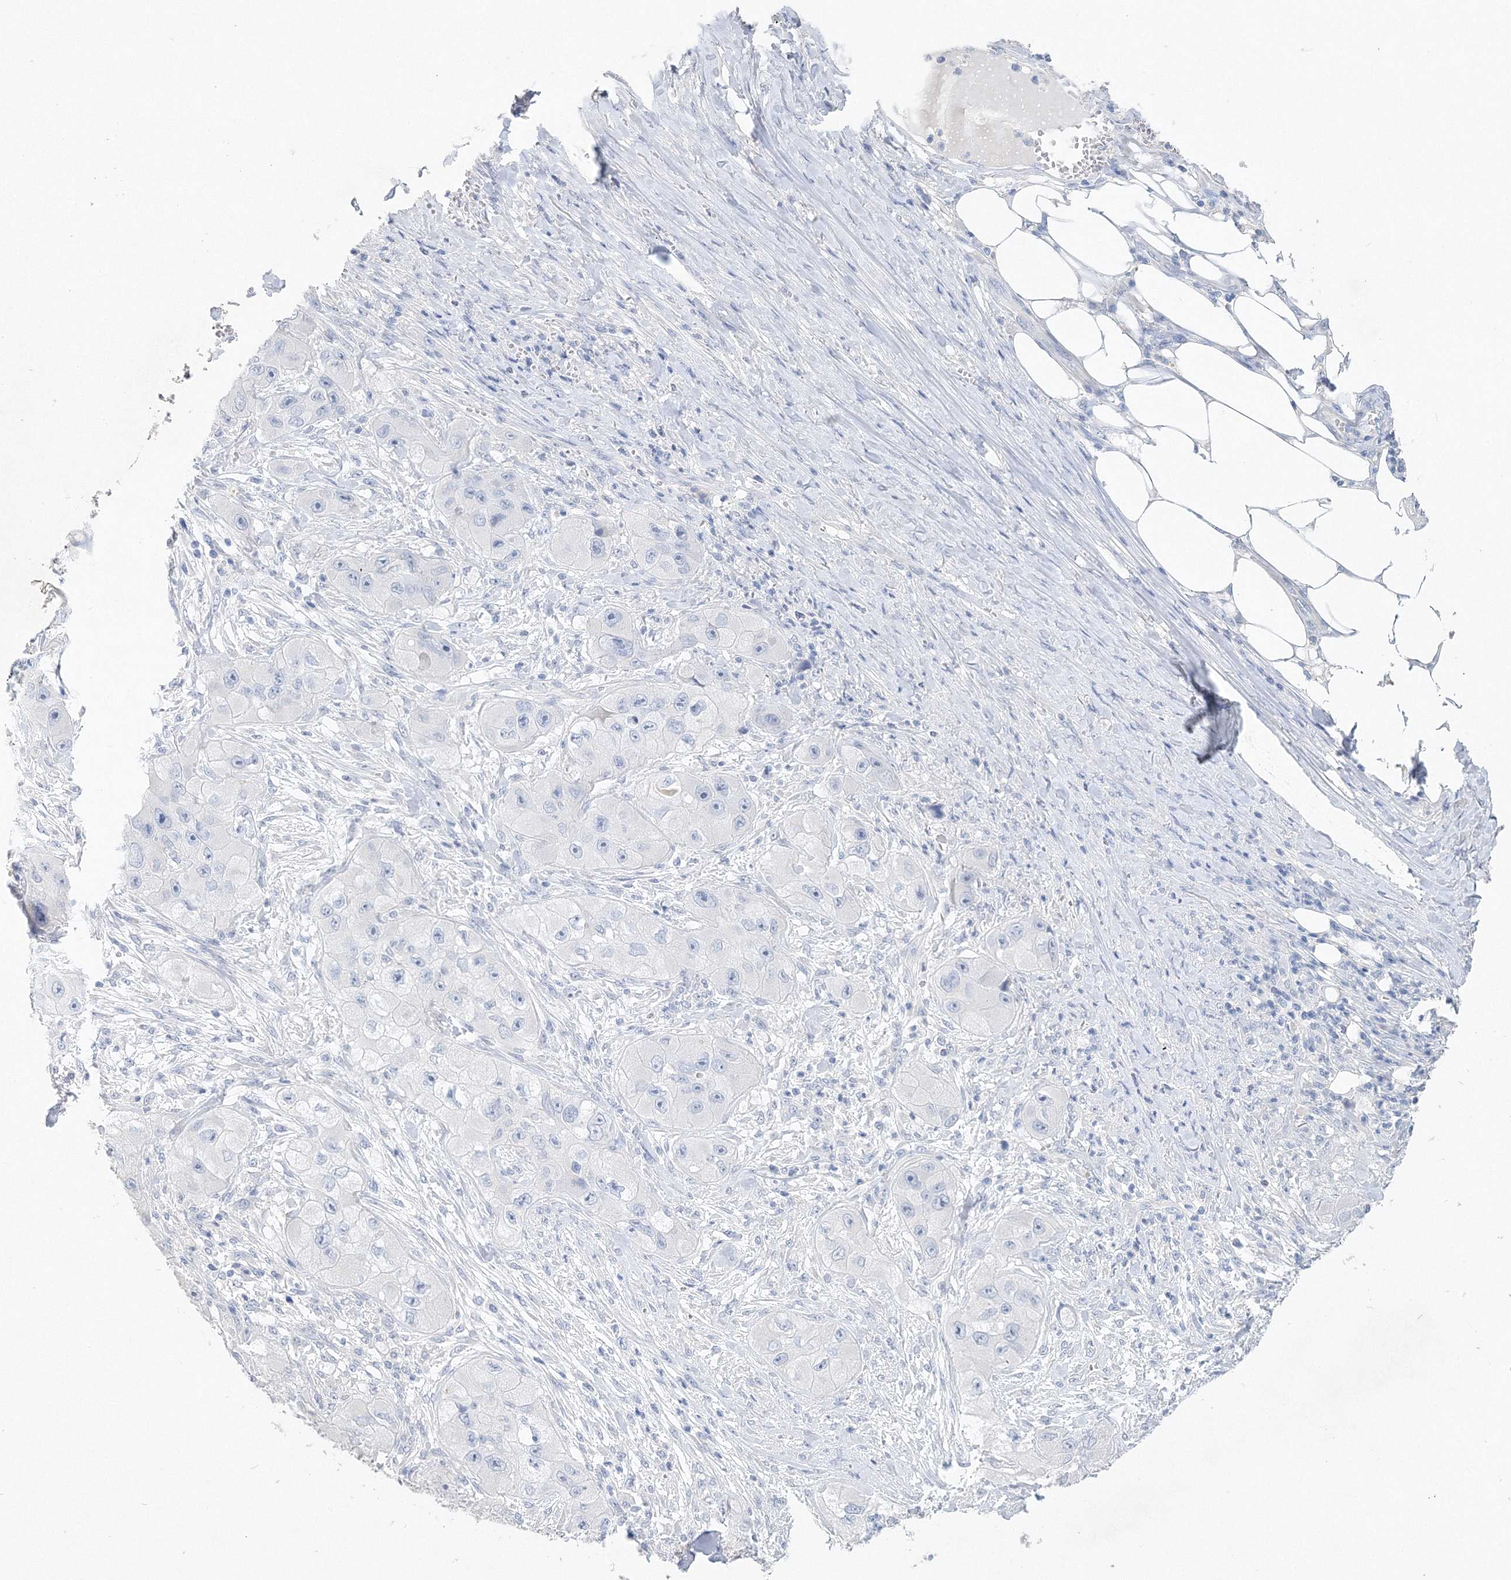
{"staining": {"intensity": "negative", "quantity": "none", "location": "none"}, "tissue": "skin cancer", "cell_type": "Tumor cells", "image_type": "cancer", "snomed": [{"axis": "morphology", "description": "Squamous cell carcinoma, NOS"}, {"axis": "topography", "description": "Skin"}, {"axis": "topography", "description": "Subcutis"}], "caption": "This is a histopathology image of IHC staining of skin cancer (squamous cell carcinoma), which shows no positivity in tumor cells. The staining was performed using DAB to visualize the protein expression in brown, while the nuclei were stained in blue with hematoxylin (Magnification: 20x).", "gene": "OSBPL6", "patient": {"sex": "male", "age": 73}}